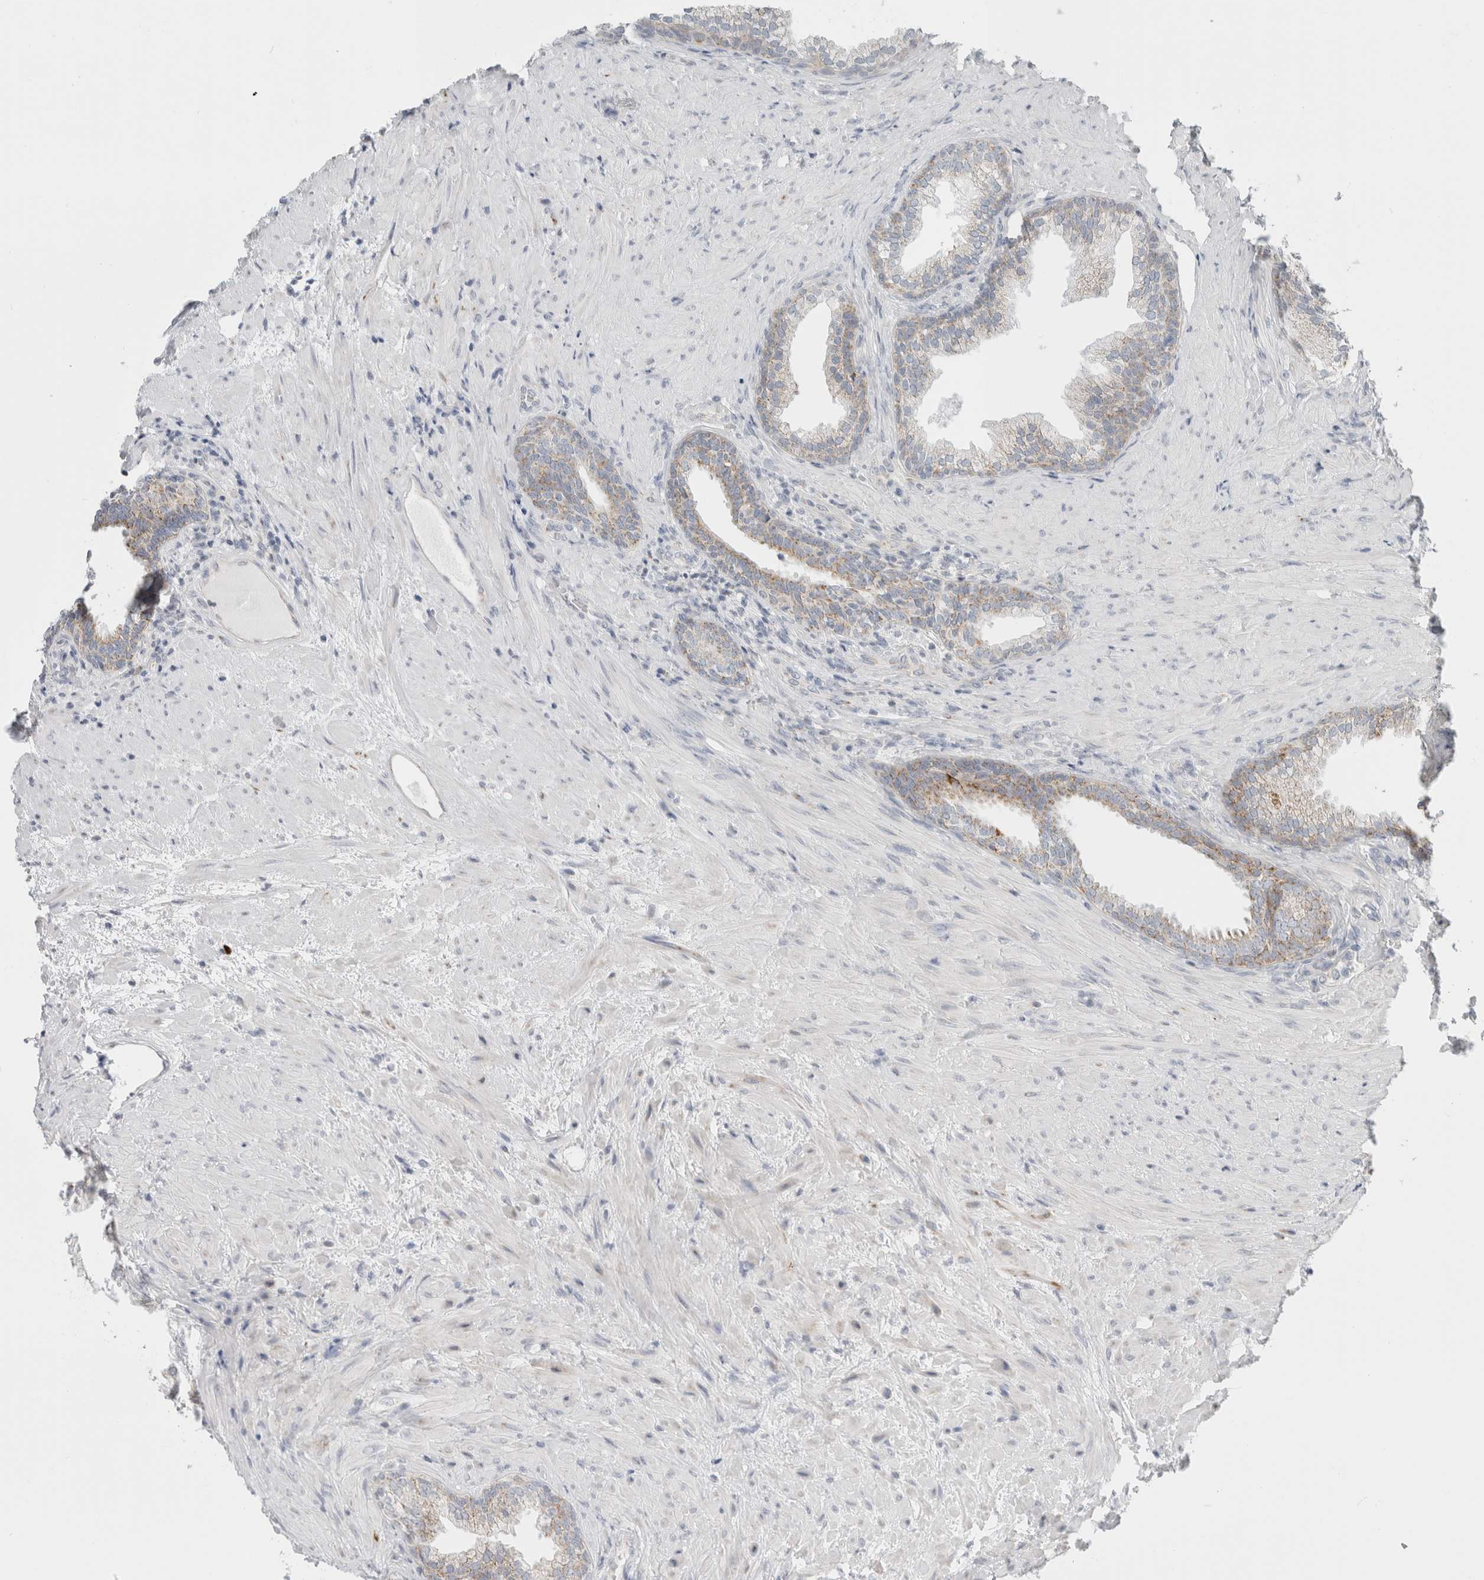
{"staining": {"intensity": "moderate", "quantity": "25%-75%", "location": "cytoplasmic/membranous"}, "tissue": "prostate", "cell_type": "Glandular cells", "image_type": "normal", "snomed": [{"axis": "morphology", "description": "Normal tissue, NOS"}, {"axis": "topography", "description": "Prostate"}], "caption": "High-power microscopy captured an immunohistochemistry (IHC) micrograph of benign prostate, revealing moderate cytoplasmic/membranous staining in about 25%-75% of glandular cells.", "gene": "FAHD1", "patient": {"sex": "male", "age": 76}}